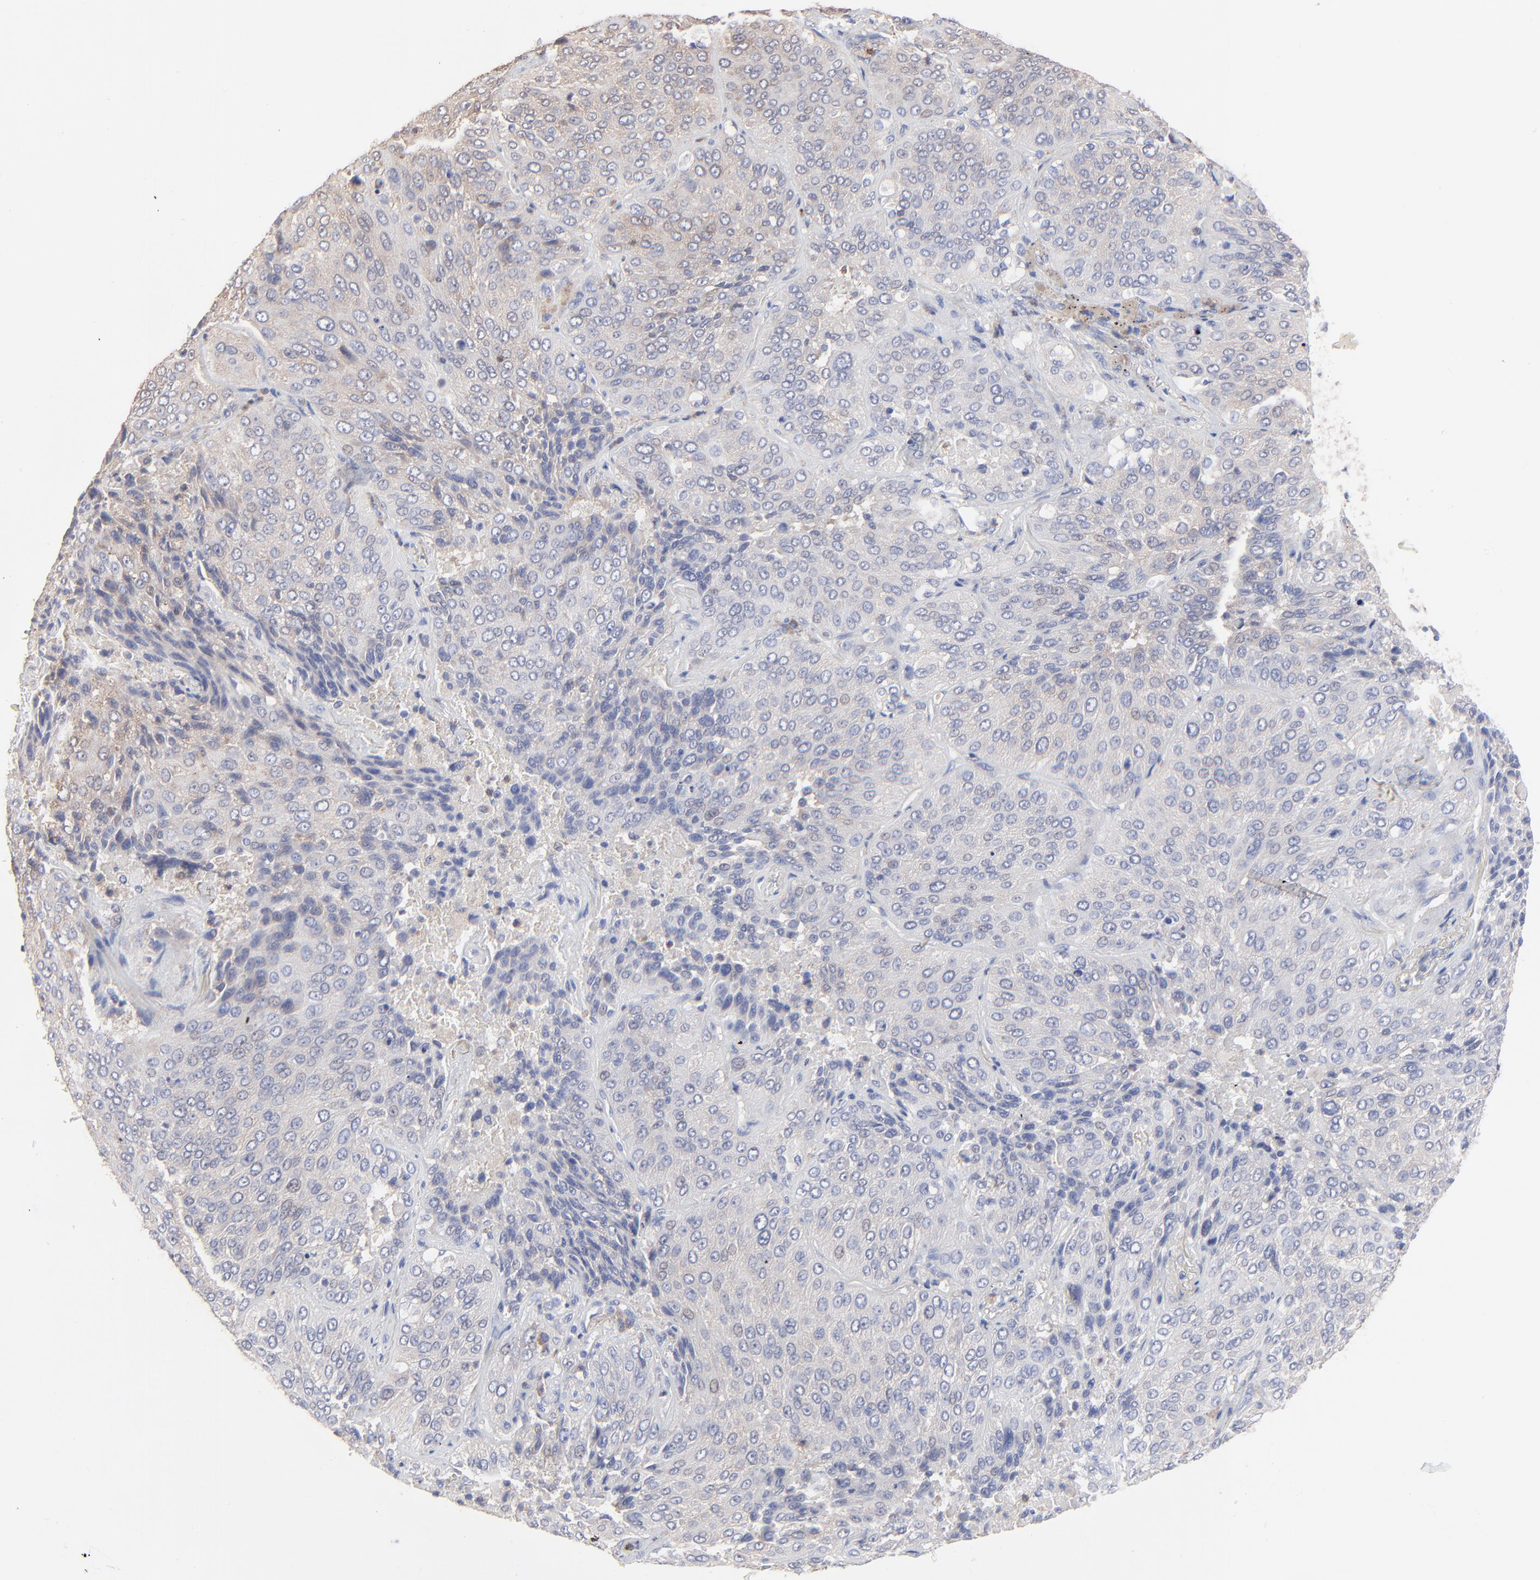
{"staining": {"intensity": "weak", "quantity": "<25%", "location": "cytoplasmic/membranous"}, "tissue": "lung cancer", "cell_type": "Tumor cells", "image_type": "cancer", "snomed": [{"axis": "morphology", "description": "Squamous cell carcinoma, NOS"}, {"axis": "topography", "description": "Lung"}], "caption": "IHC of lung squamous cell carcinoma demonstrates no staining in tumor cells.", "gene": "PPFIBP2", "patient": {"sex": "male", "age": 54}}